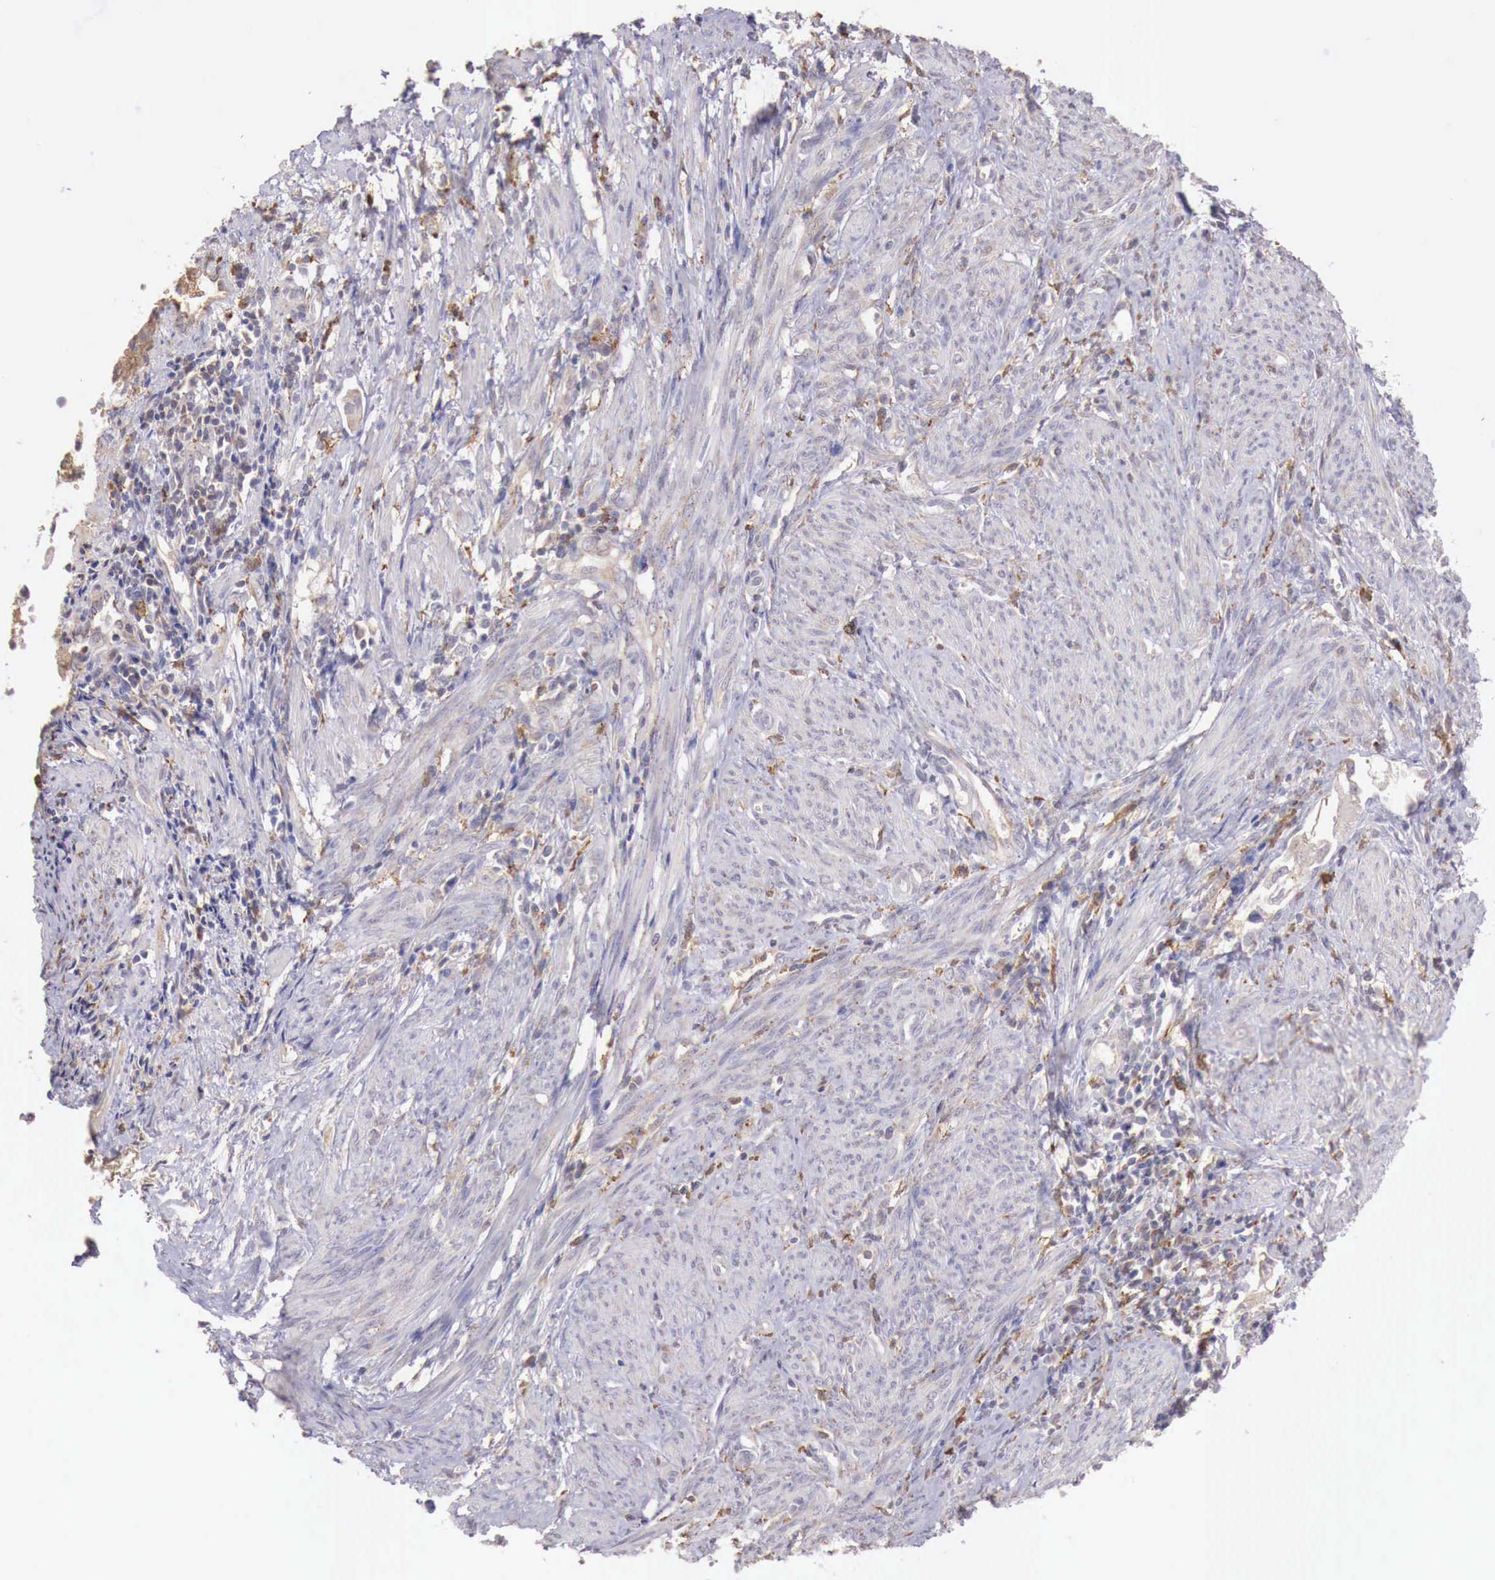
{"staining": {"intensity": "weak", "quantity": "25%-75%", "location": "cytoplasmic/membranous"}, "tissue": "endometrial cancer", "cell_type": "Tumor cells", "image_type": "cancer", "snomed": [{"axis": "morphology", "description": "Adenocarcinoma, NOS"}, {"axis": "topography", "description": "Endometrium"}], "caption": "A brown stain labels weak cytoplasmic/membranous positivity of a protein in human endometrial adenocarcinoma tumor cells.", "gene": "CHRDL1", "patient": {"sex": "female", "age": 75}}